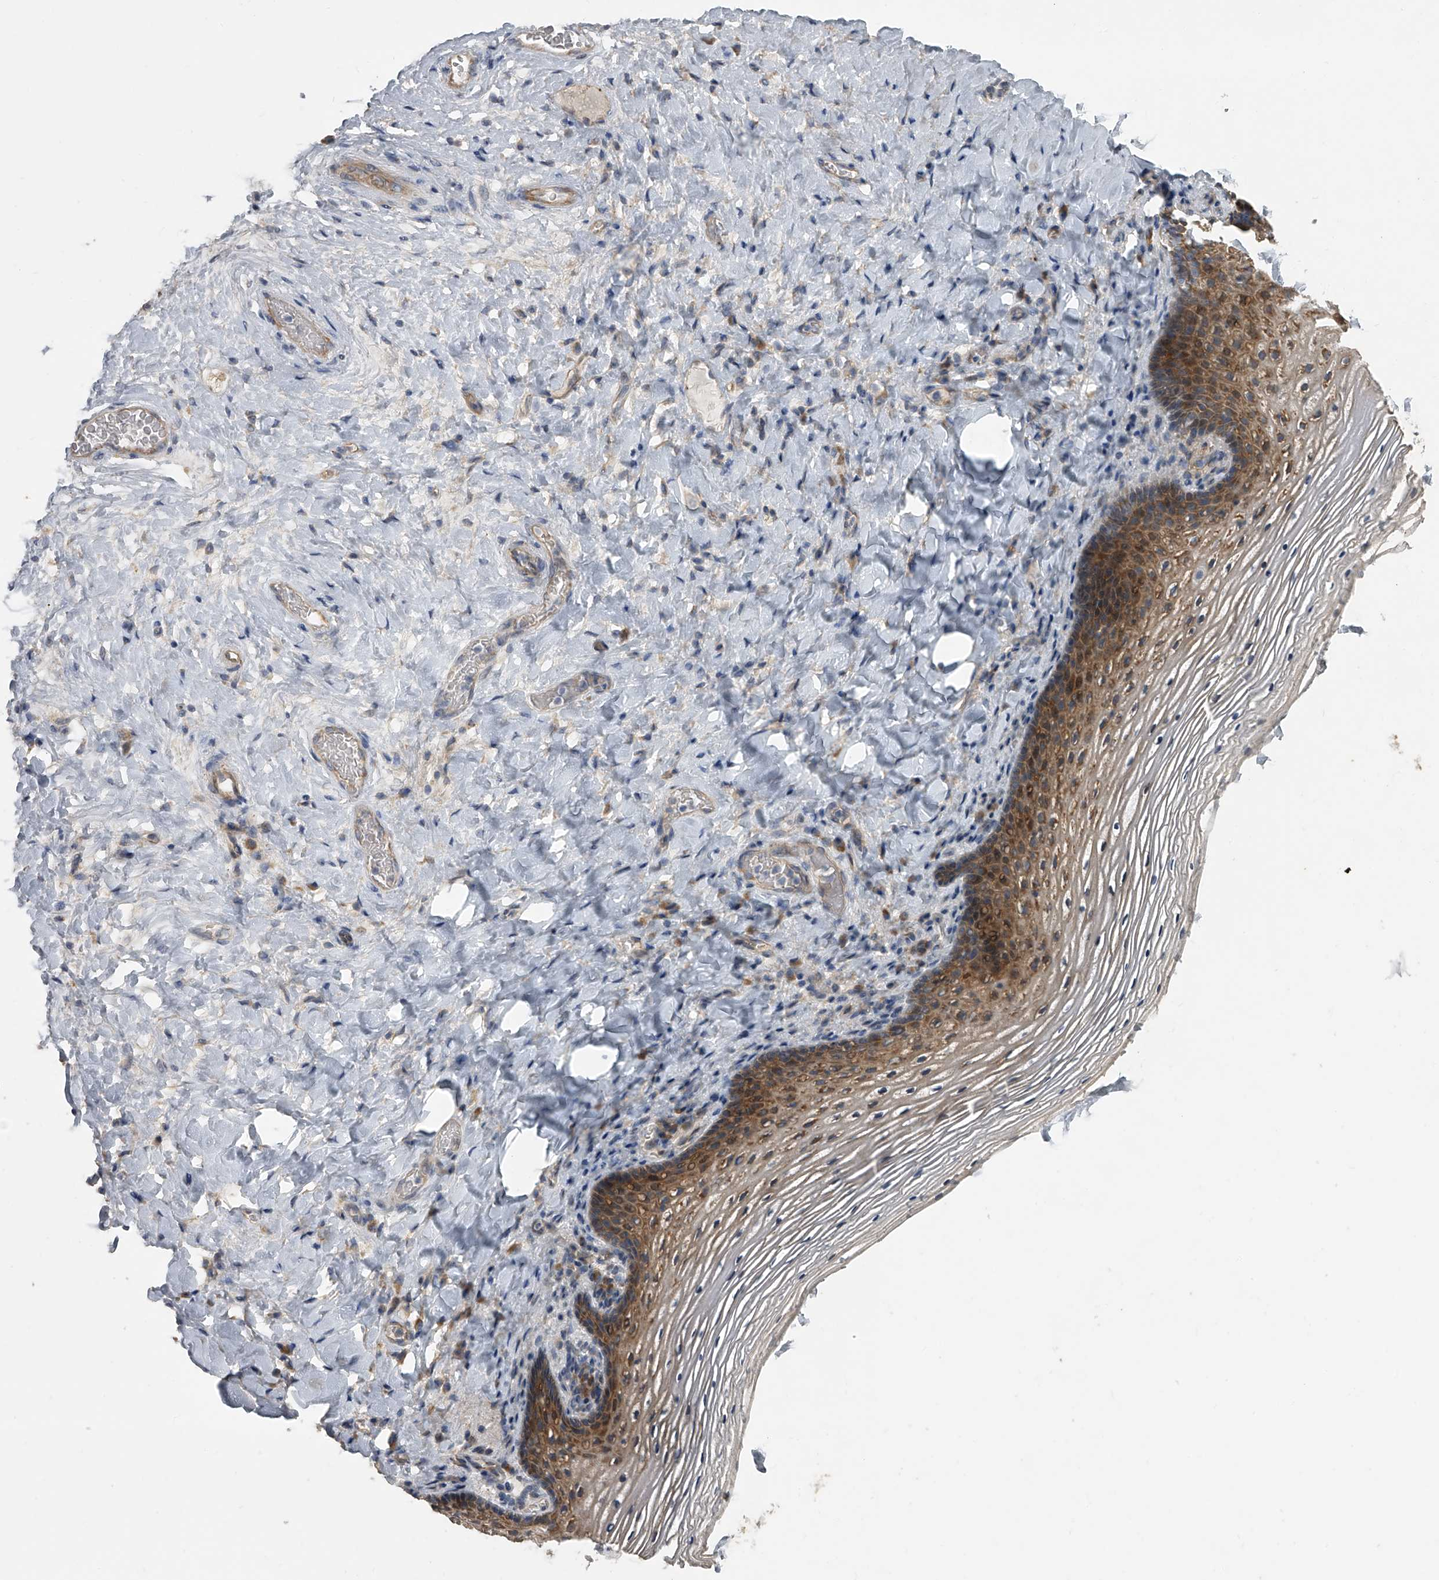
{"staining": {"intensity": "moderate", "quantity": "25%-75%", "location": "cytoplasmic/membranous"}, "tissue": "vagina", "cell_type": "Squamous epithelial cells", "image_type": "normal", "snomed": [{"axis": "morphology", "description": "Normal tissue, NOS"}, {"axis": "topography", "description": "Vagina"}], "caption": "Human vagina stained for a protein (brown) demonstrates moderate cytoplasmic/membranous positive positivity in approximately 25%-75% of squamous epithelial cells.", "gene": "DOCK9", "patient": {"sex": "female", "age": 60}}